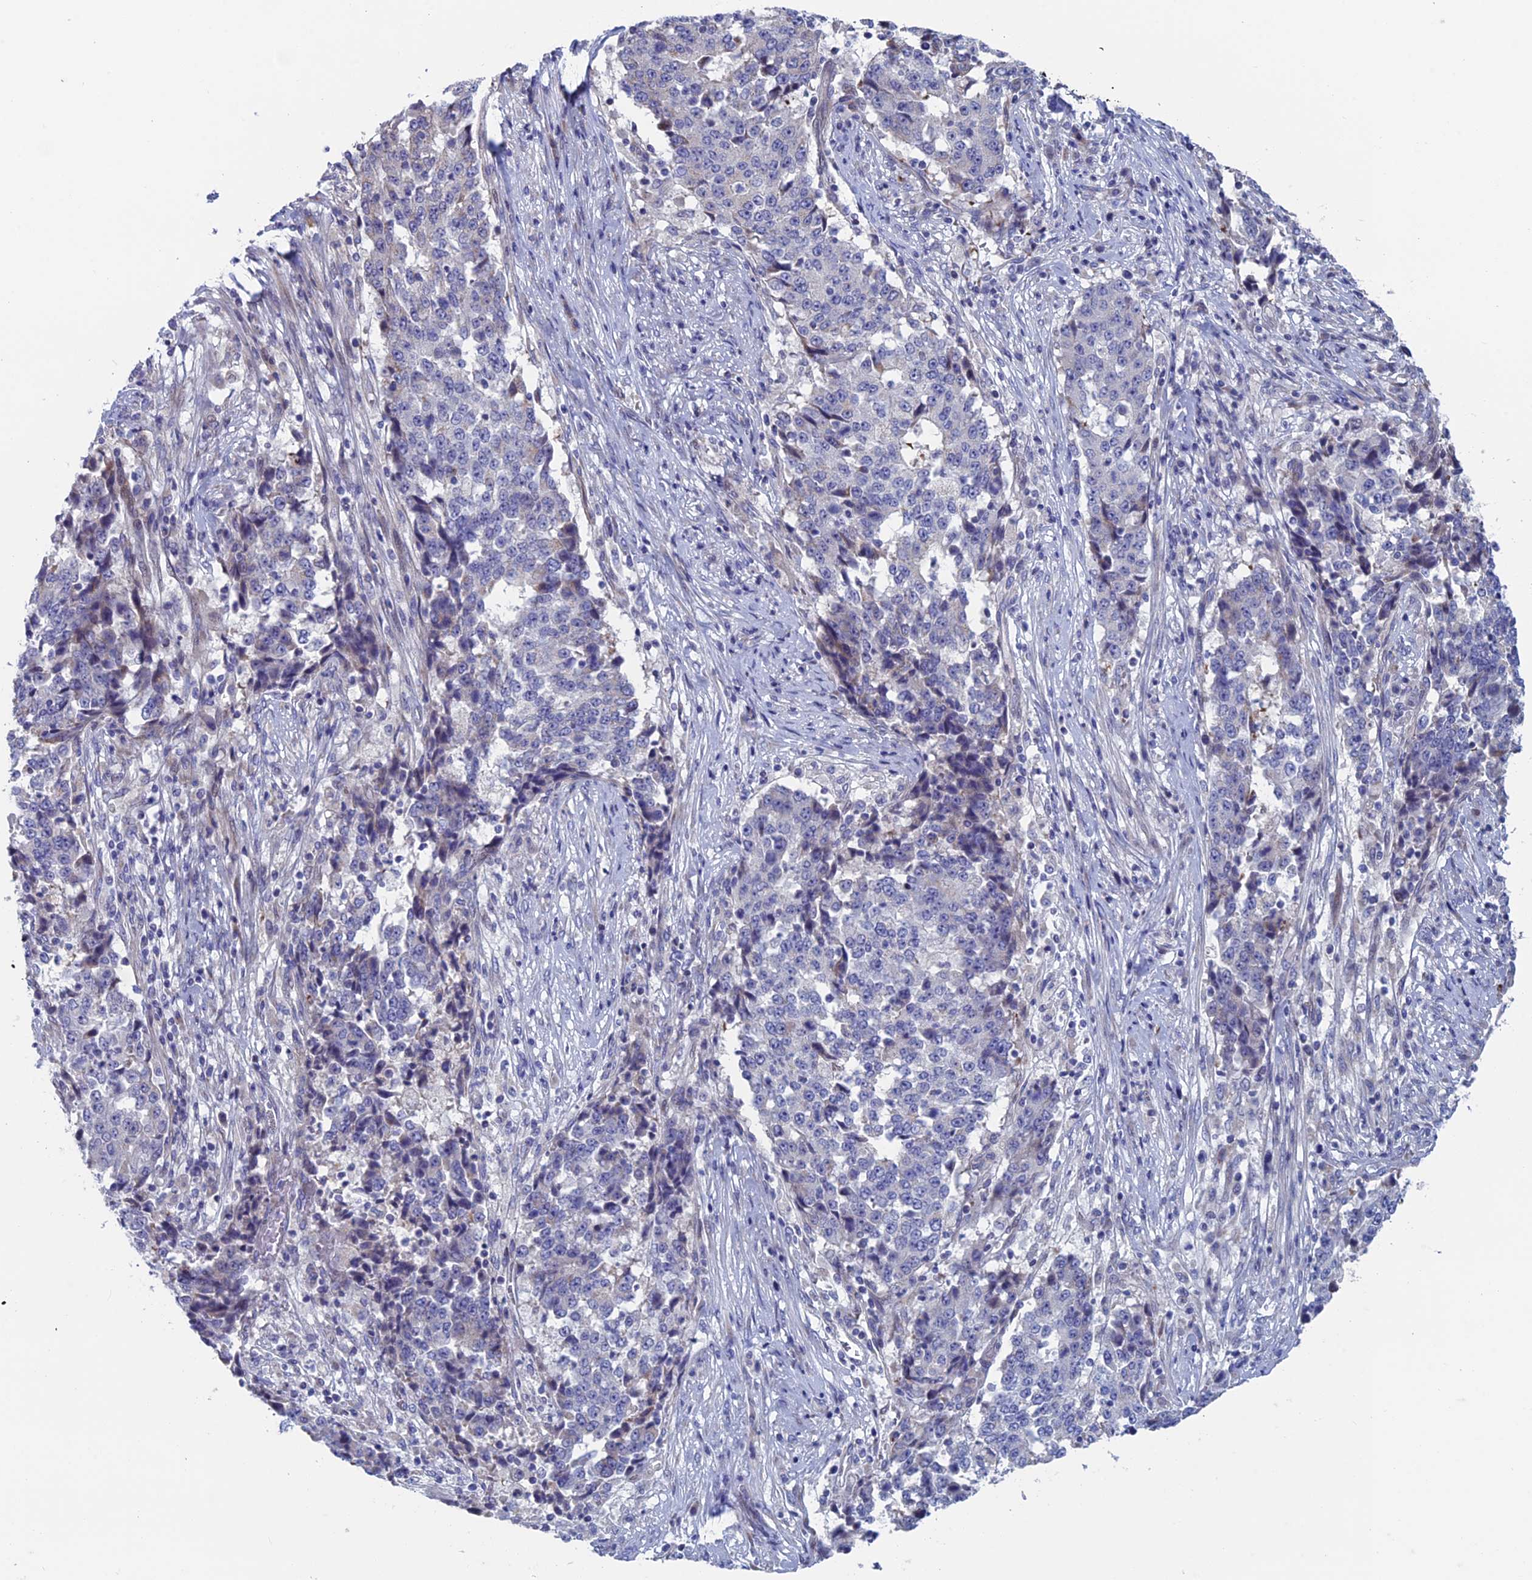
{"staining": {"intensity": "negative", "quantity": "none", "location": "none"}, "tissue": "stomach cancer", "cell_type": "Tumor cells", "image_type": "cancer", "snomed": [{"axis": "morphology", "description": "Adenocarcinoma, NOS"}, {"axis": "topography", "description": "Stomach"}], "caption": "Tumor cells show no significant protein positivity in stomach cancer (adenocarcinoma).", "gene": "NIBAN3", "patient": {"sex": "male", "age": 59}}